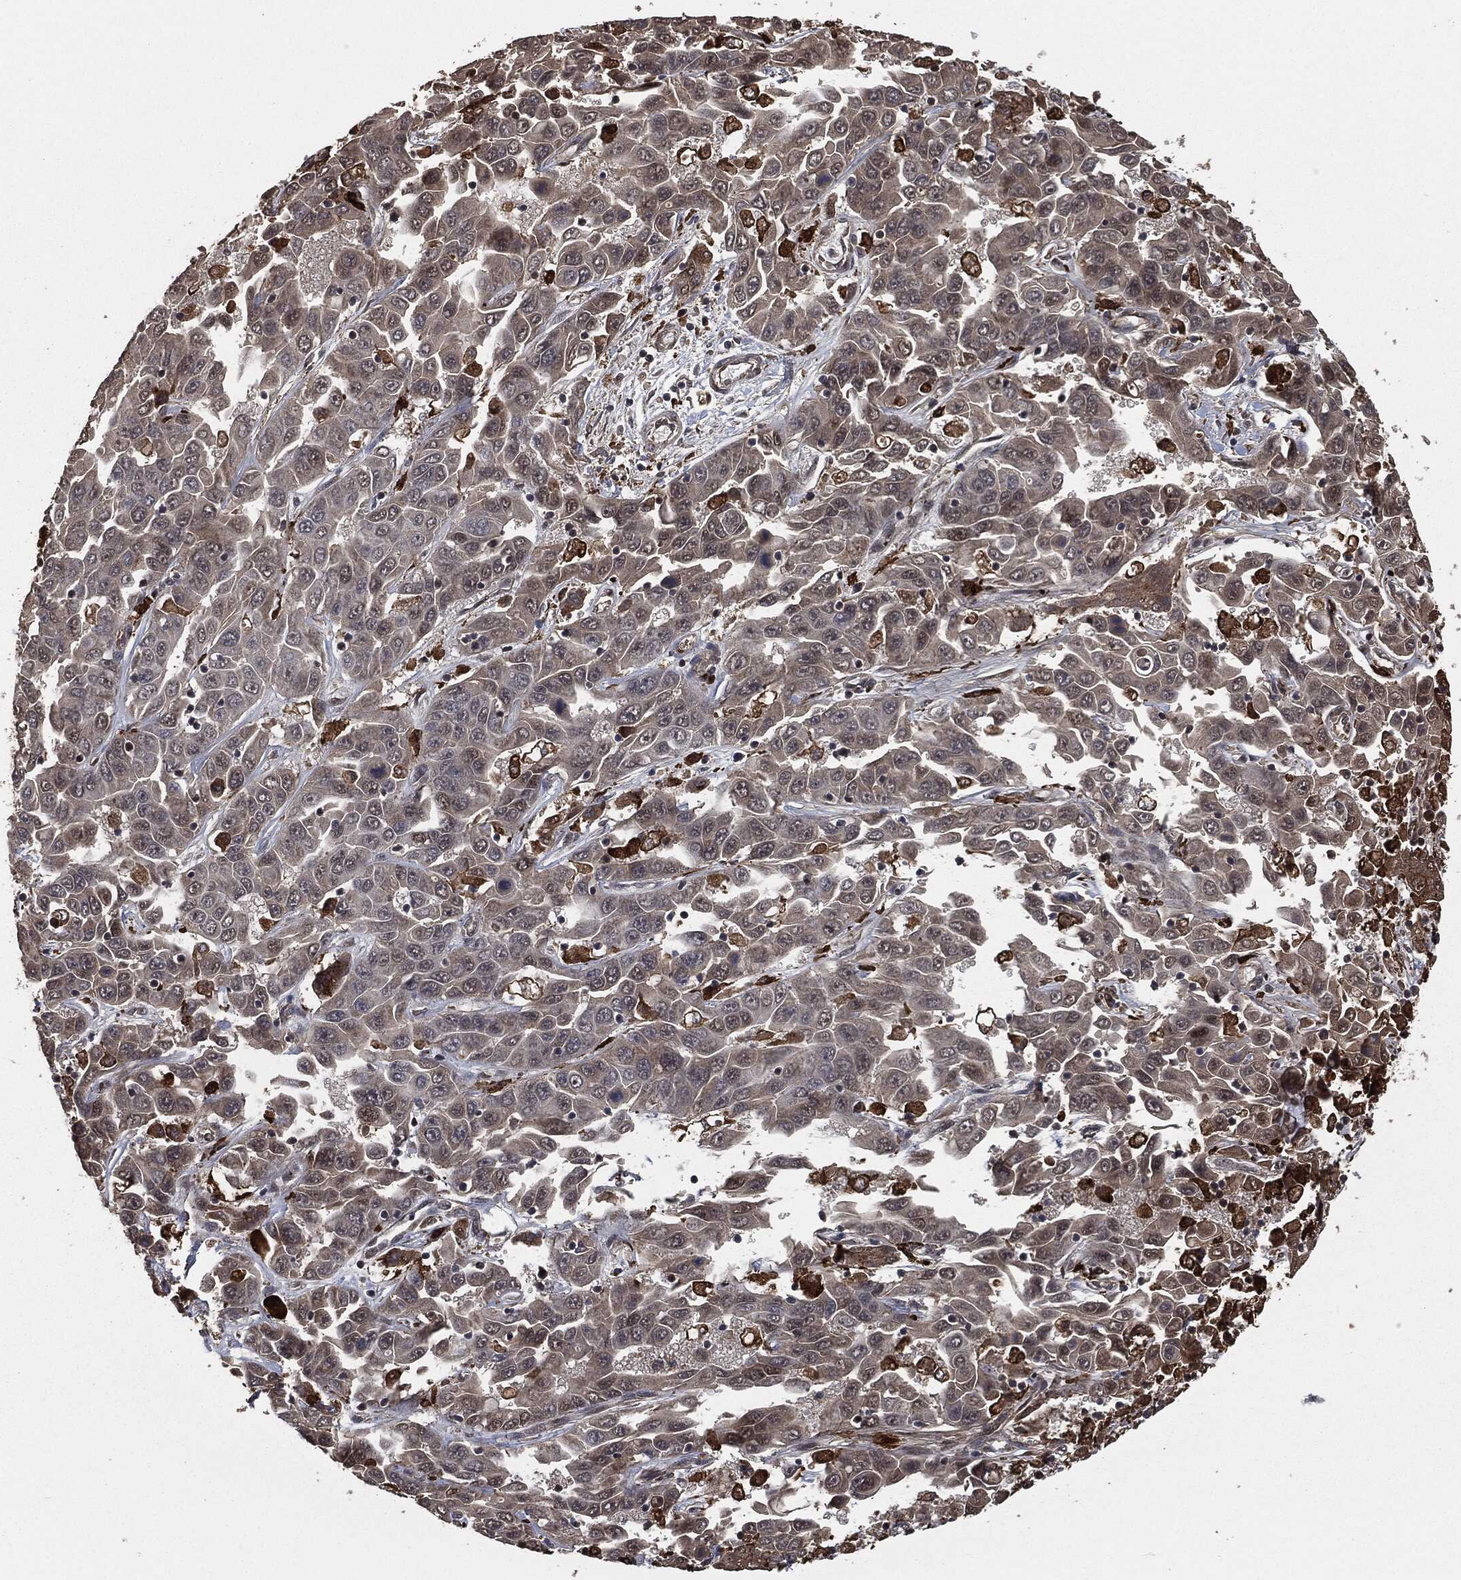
{"staining": {"intensity": "negative", "quantity": "none", "location": "none"}, "tissue": "liver cancer", "cell_type": "Tumor cells", "image_type": "cancer", "snomed": [{"axis": "morphology", "description": "Cholangiocarcinoma"}, {"axis": "topography", "description": "Liver"}], "caption": "An immunohistochemistry (IHC) photomicrograph of liver cholangiocarcinoma is shown. There is no staining in tumor cells of liver cholangiocarcinoma.", "gene": "CRABP2", "patient": {"sex": "female", "age": 52}}